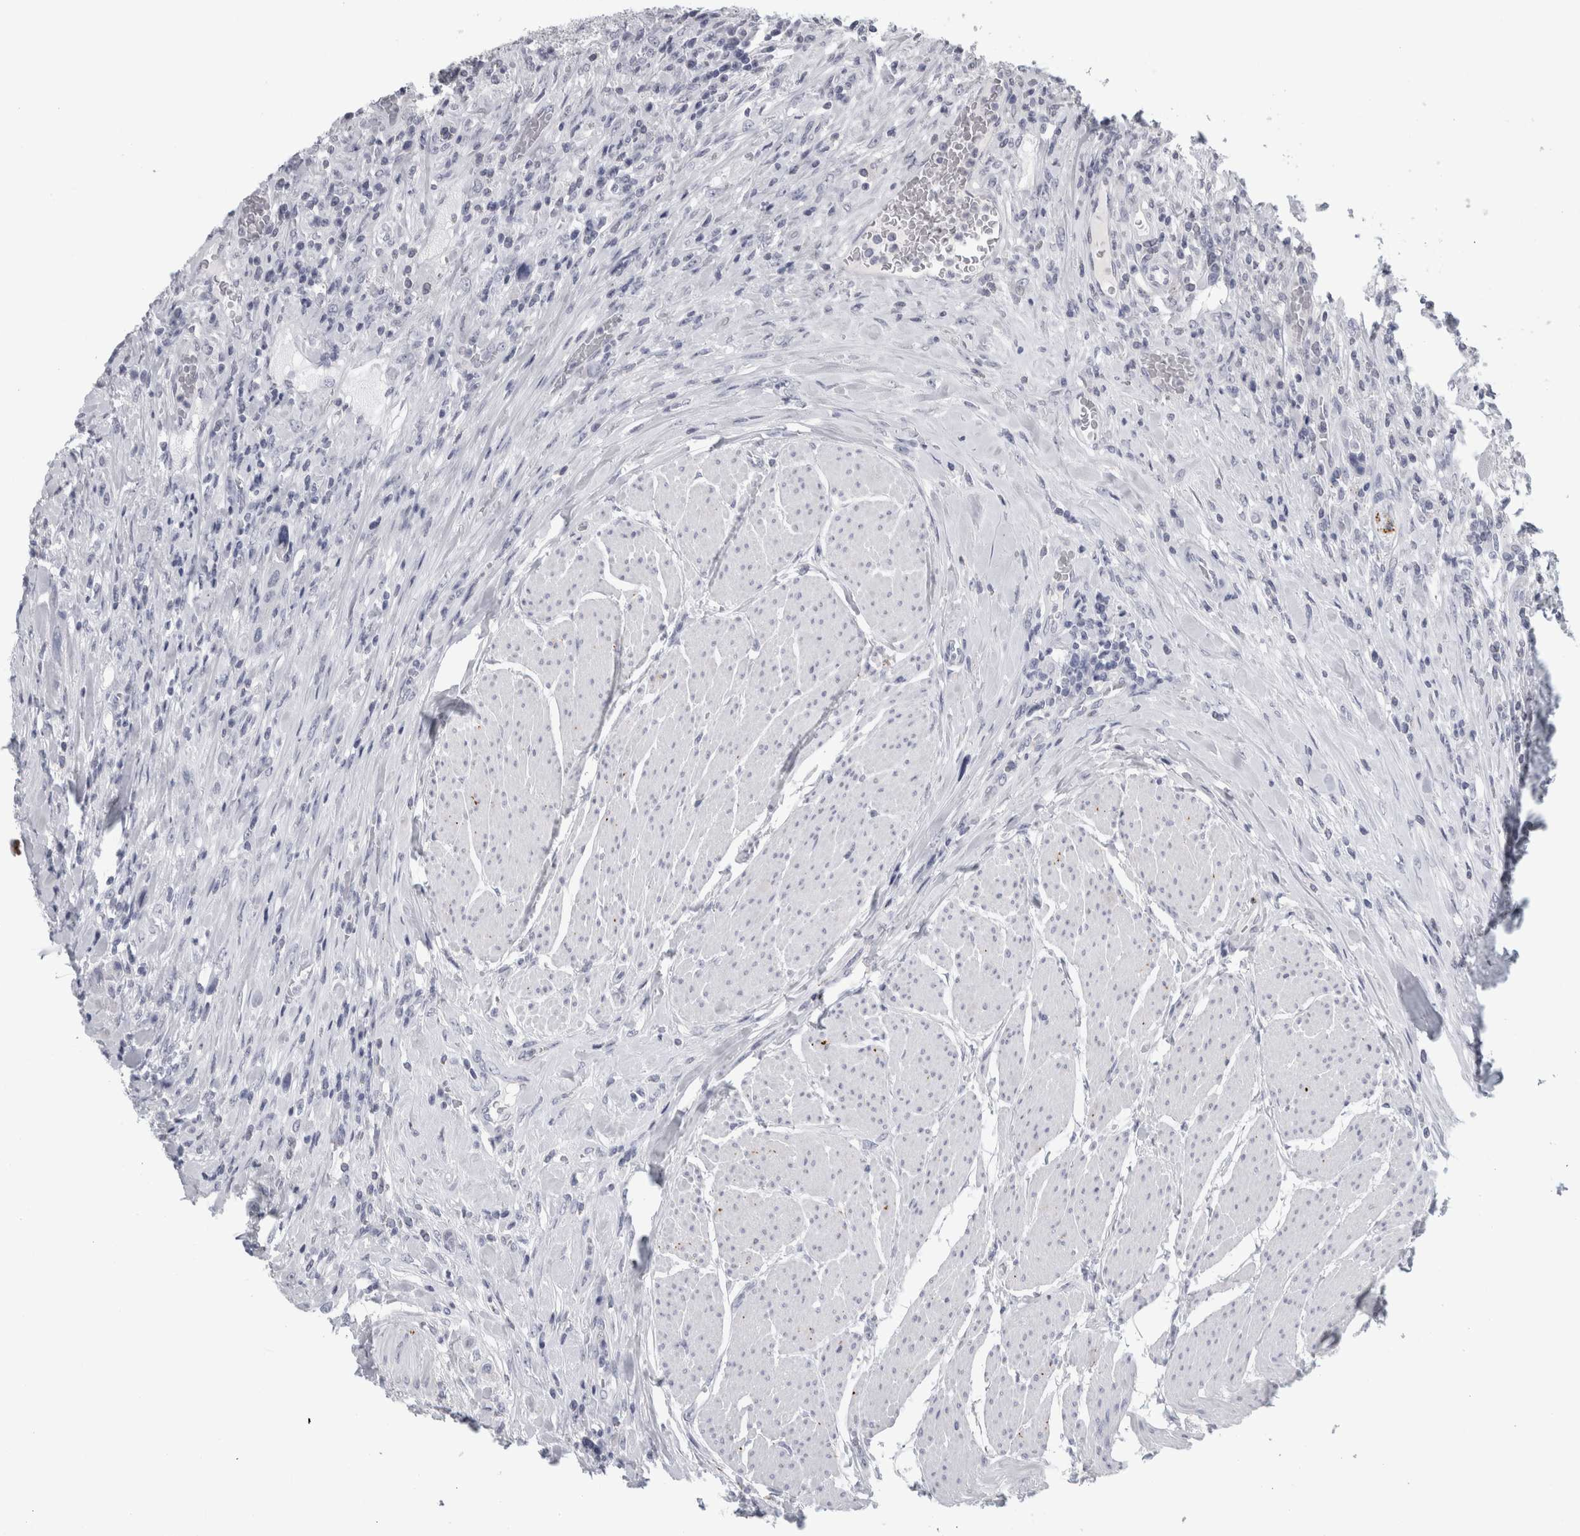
{"staining": {"intensity": "negative", "quantity": "none", "location": "none"}, "tissue": "urothelial cancer", "cell_type": "Tumor cells", "image_type": "cancer", "snomed": [{"axis": "morphology", "description": "Urothelial carcinoma, High grade"}, {"axis": "topography", "description": "Urinary bladder"}], "caption": "IHC micrograph of neoplastic tissue: human high-grade urothelial carcinoma stained with DAB displays no significant protein positivity in tumor cells. The staining was performed using DAB (3,3'-diaminobenzidine) to visualize the protein expression in brown, while the nuclei were stained in blue with hematoxylin (Magnification: 20x).", "gene": "CPE", "patient": {"sex": "male", "age": 50}}